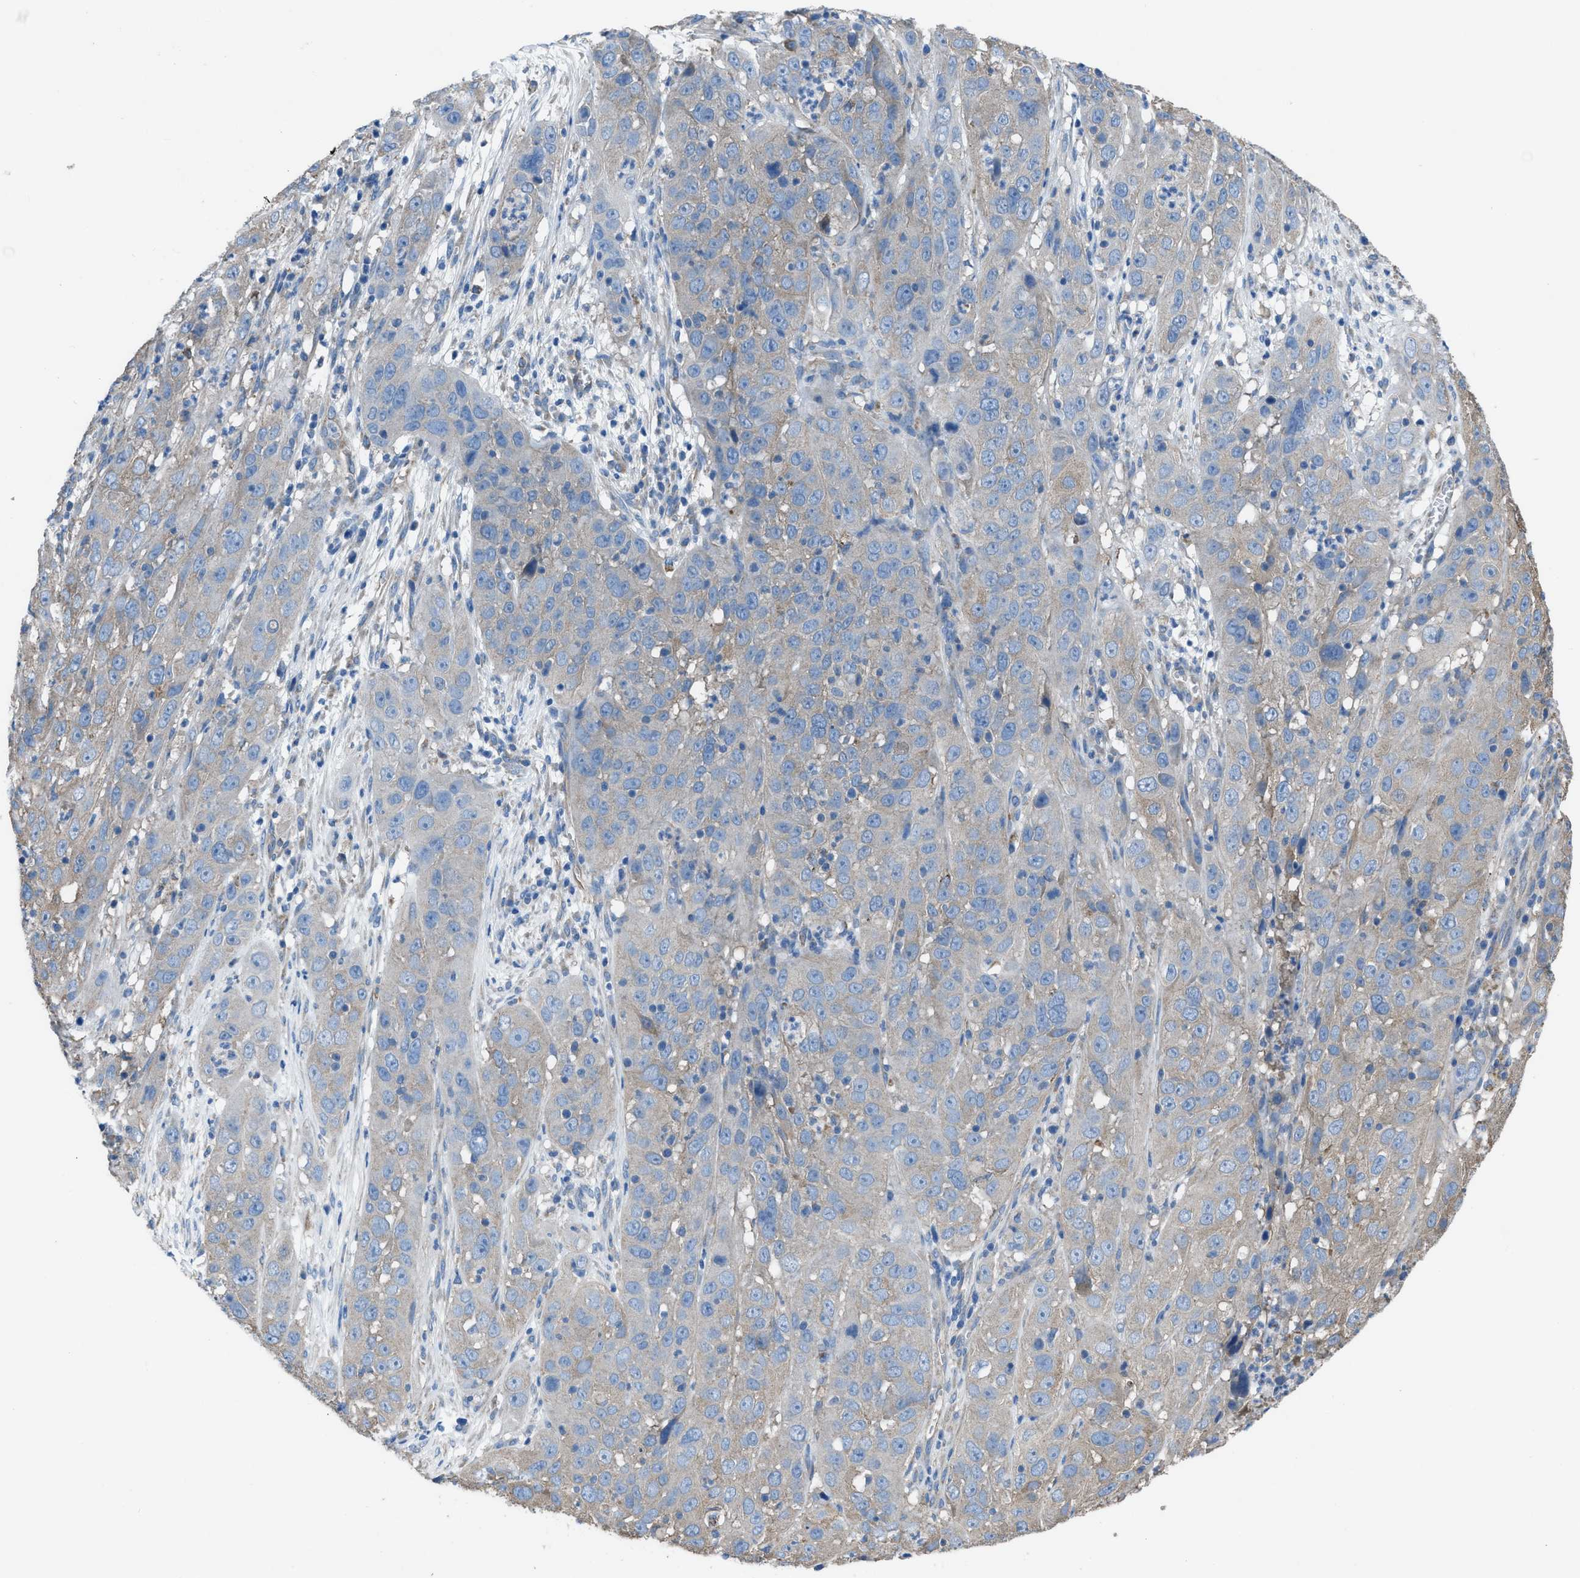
{"staining": {"intensity": "weak", "quantity": "<25%", "location": "cytoplasmic/membranous"}, "tissue": "cervical cancer", "cell_type": "Tumor cells", "image_type": "cancer", "snomed": [{"axis": "morphology", "description": "Squamous cell carcinoma, NOS"}, {"axis": "topography", "description": "Cervix"}], "caption": "Tumor cells show no significant protein staining in cervical cancer (squamous cell carcinoma). (Stains: DAB (3,3'-diaminobenzidine) immunohistochemistry (IHC) with hematoxylin counter stain, Microscopy: brightfield microscopy at high magnification).", "gene": "DOLPP1", "patient": {"sex": "female", "age": 32}}